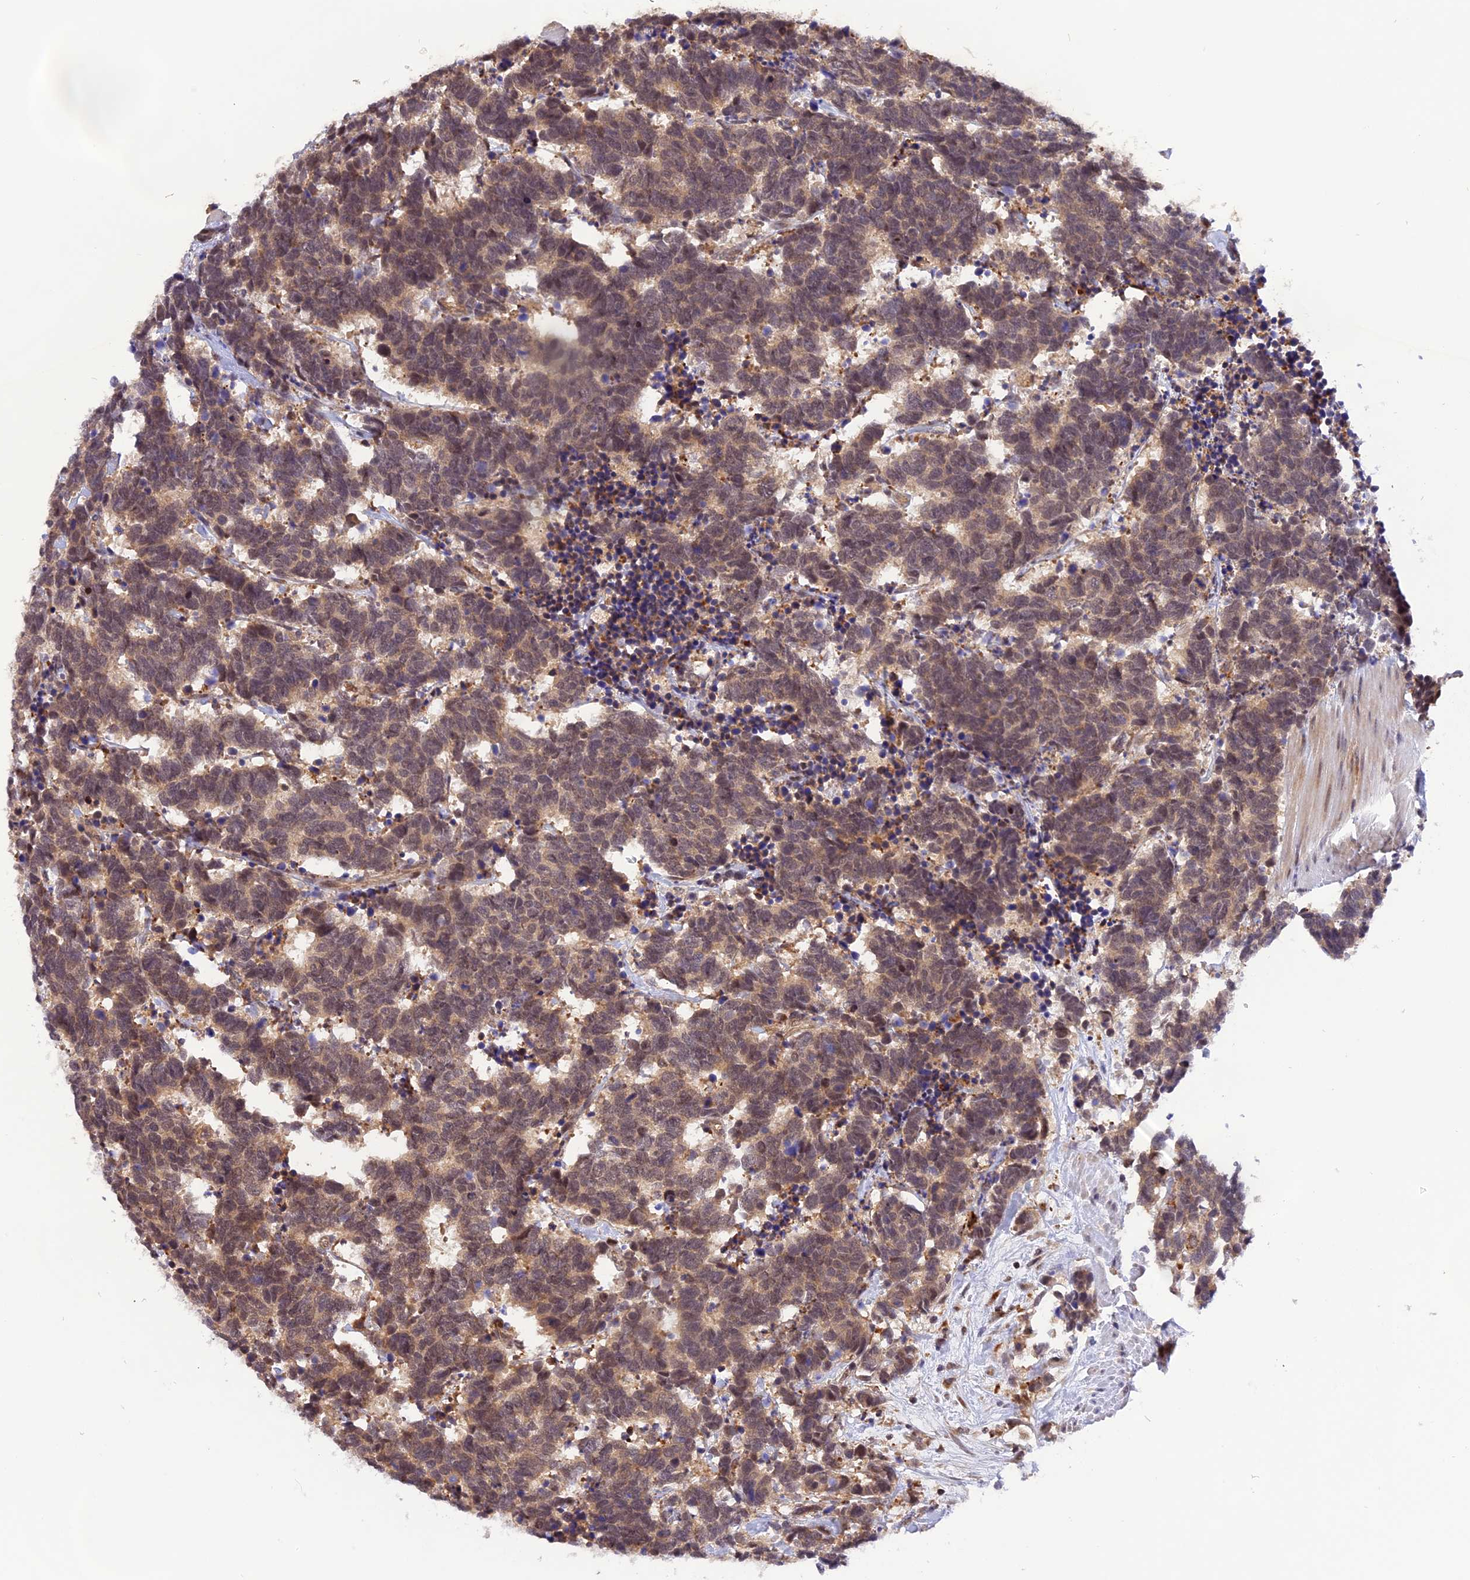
{"staining": {"intensity": "moderate", "quantity": ">75%", "location": "cytoplasmic/membranous,nuclear"}, "tissue": "carcinoid", "cell_type": "Tumor cells", "image_type": "cancer", "snomed": [{"axis": "morphology", "description": "Carcinoma, NOS"}, {"axis": "morphology", "description": "Carcinoid, malignant, NOS"}, {"axis": "topography", "description": "Urinary bladder"}], "caption": "A micrograph showing moderate cytoplasmic/membranous and nuclear positivity in approximately >75% of tumor cells in malignant carcinoid, as visualized by brown immunohistochemical staining.", "gene": "SAMD4A", "patient": {"sex": "male", "age": 57}}